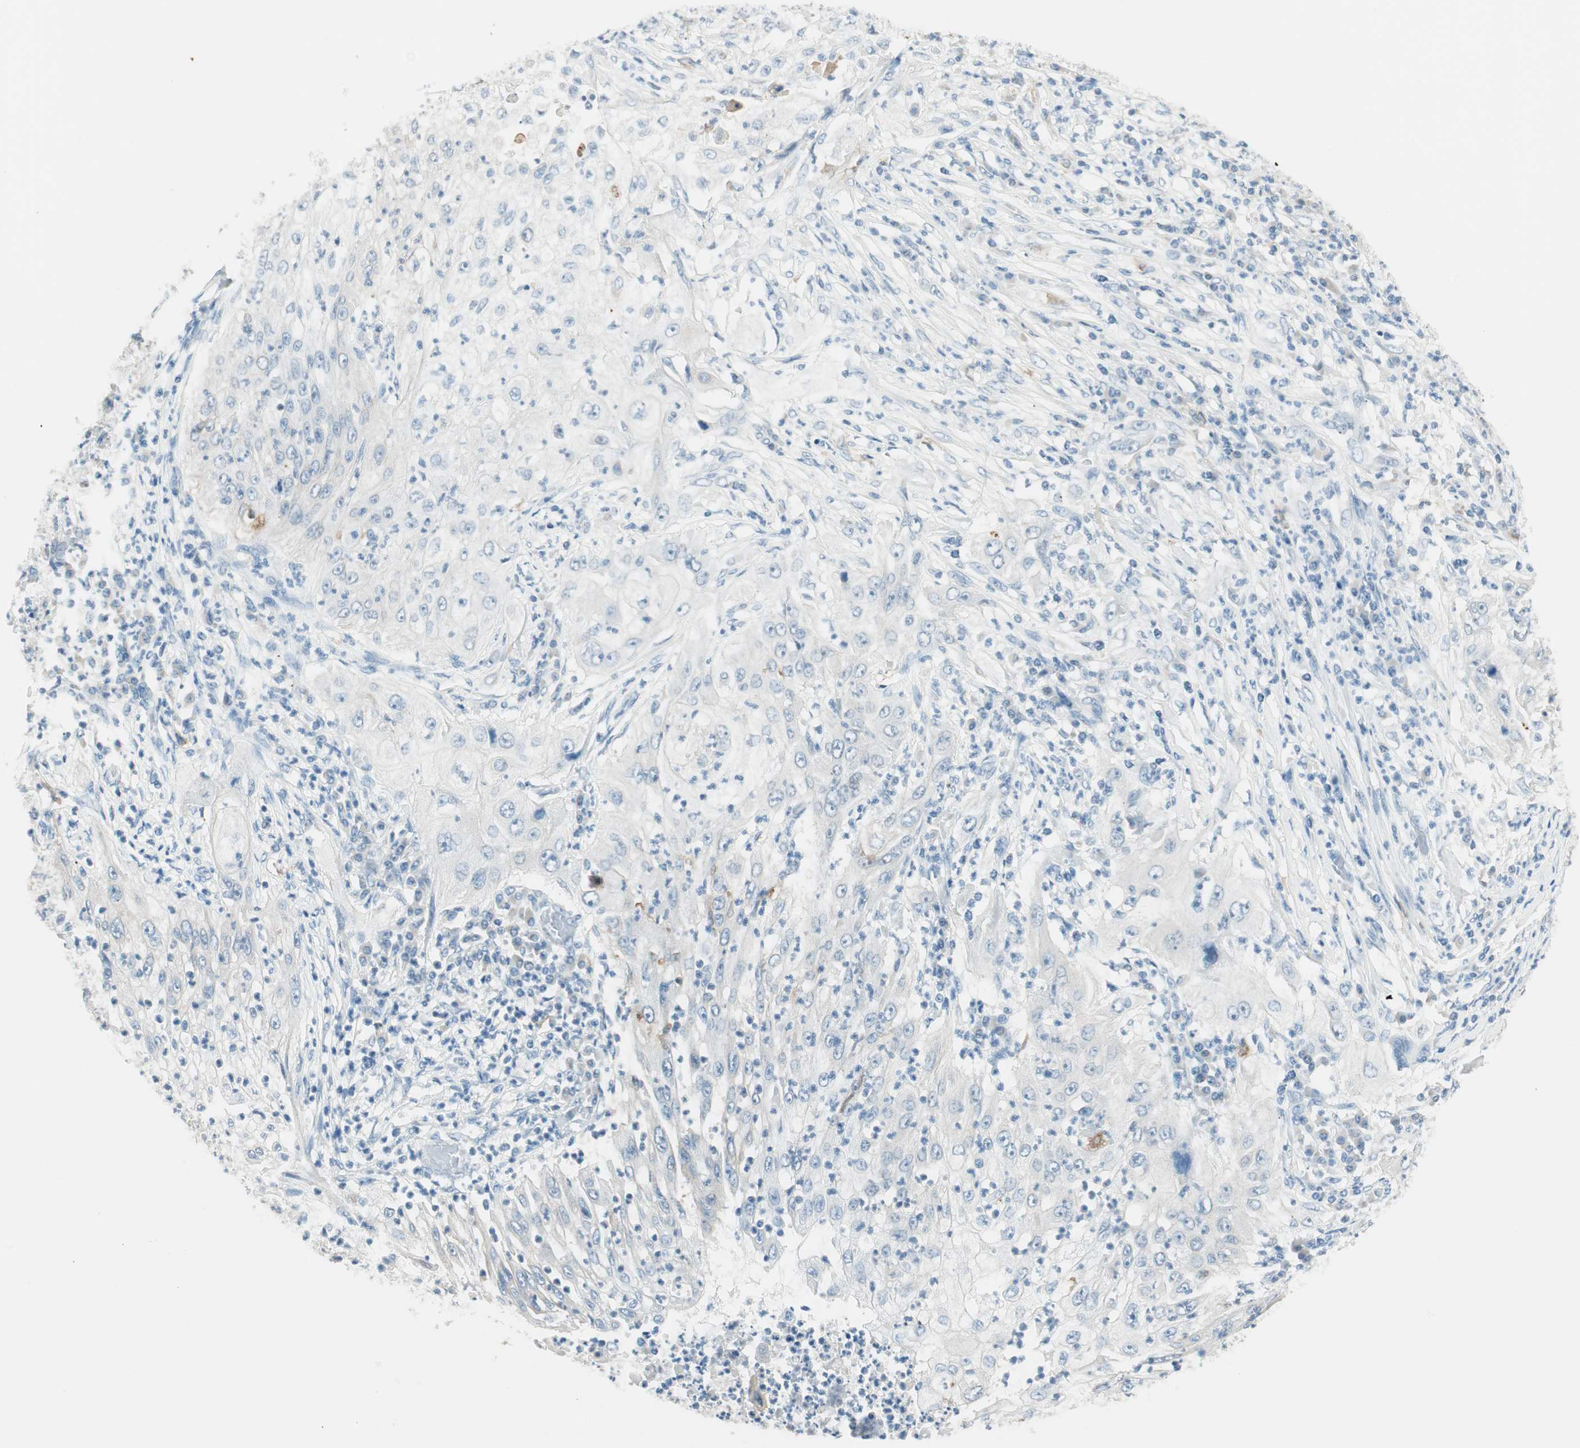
{"staining": {"intensity": "negative", "quantity": "none", "location": "none"}, "tissue": "lung cancer", "cell_type": "Tumor cells", "image_type": "cancer", "snomed": [{"axis": "morphology", "description": "Inflammation, NOS"}, {"axis": "morphology", "description": "Squamous cell carcinoma, NOS"}, {"axis": "topography", "description": "Lymph node"}, {"axis": "topography", "description": "Soft tissue"}, {"axis": "topography", "description": "Lung"}], "caption": "IHC histopathology image of human lung cancer (squamous cell carcinoma) stained for a protein (brown), which shows no expression in tumor cells. Brightfield microscopy of immunohistochemistry stained with DAB (3,3'-diaminobenzidine) (brown) and hematoxylin (blue), captured at high magnification.", "gene": "GNAO1", "patient": {"sex": "male", "age": 66}}